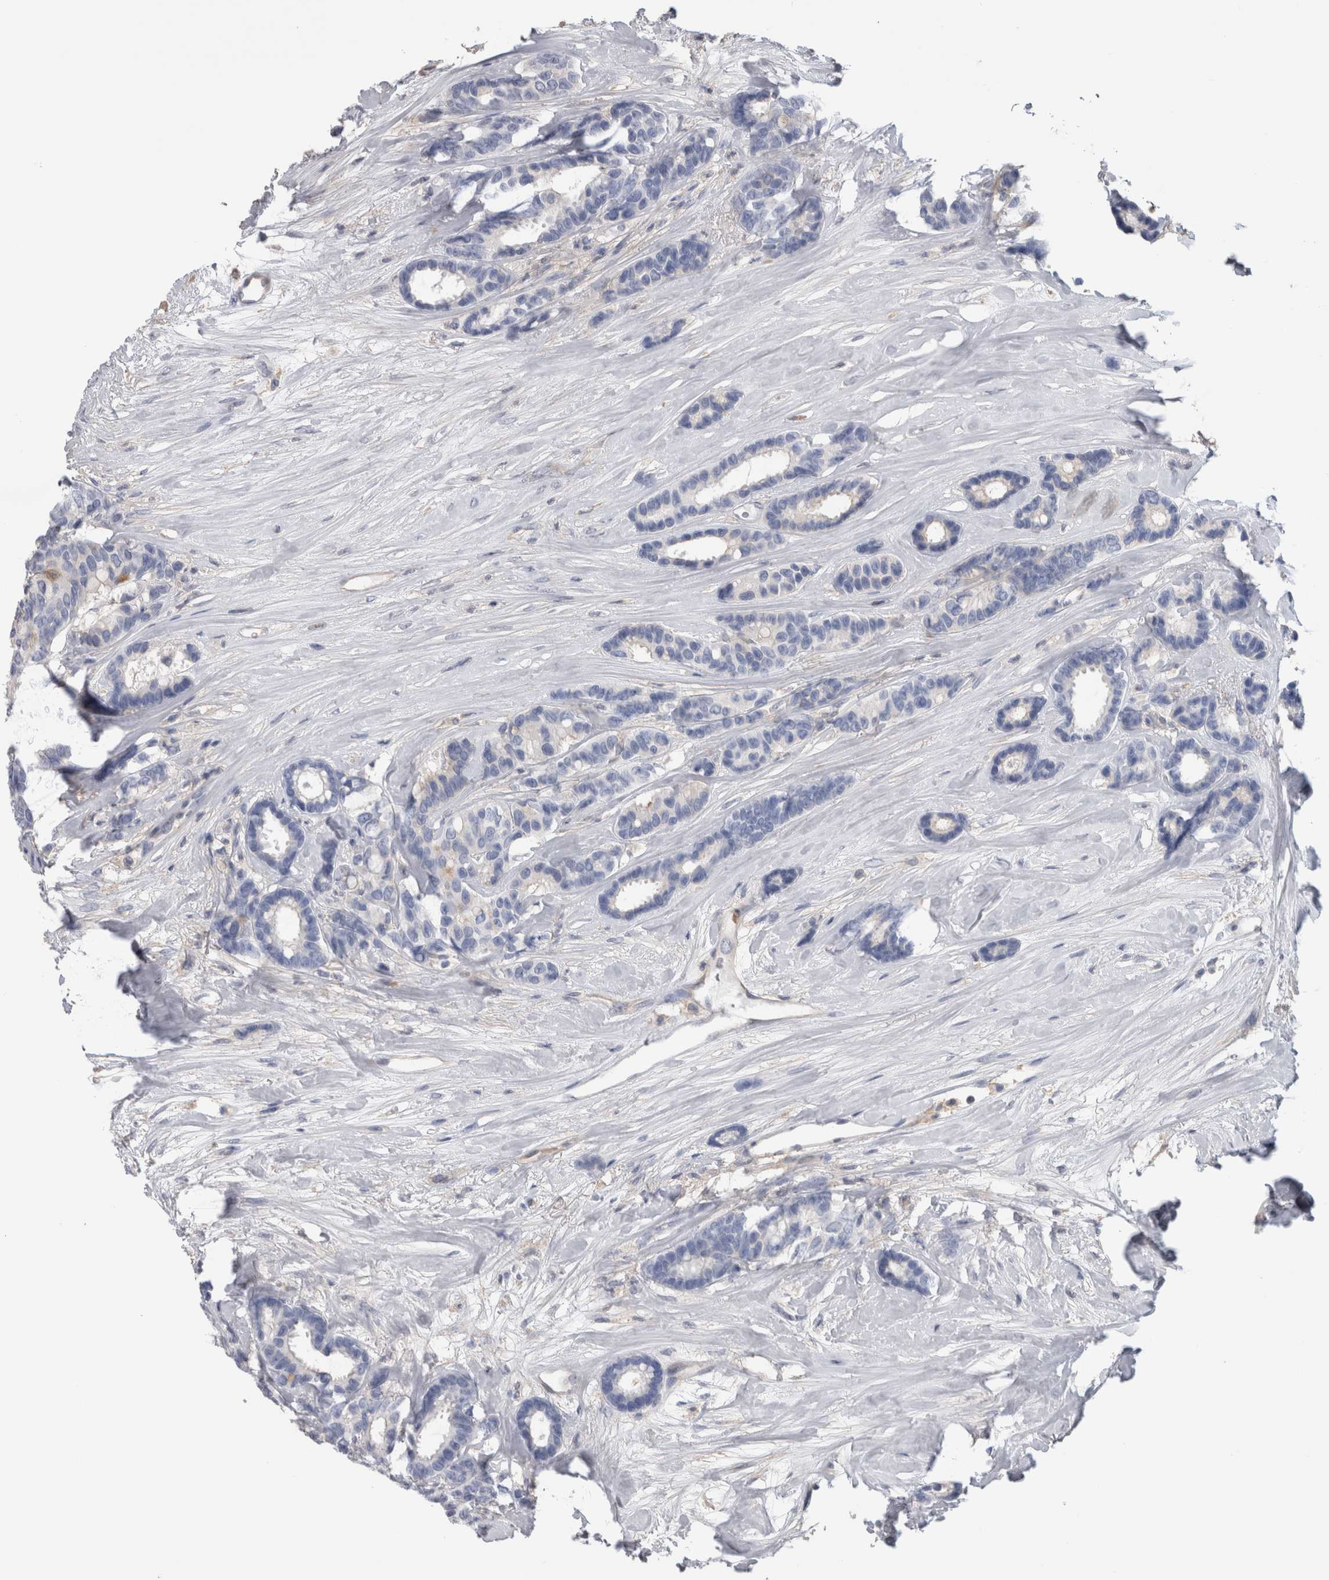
{"staining": {"intensity": "negative", "quantity": "none", "location": "none"}, "tissue": "breast cancer", "cell_type": "Tumor cells", "image_type": "cancer", "snomed": [{"axis": "morphology", "description": "Duct carcinoma"}, {"axis": "topography", "description": "Breast"}], "caption": "Immunohistochemistry (IHC) histopathology image of human breast cancer (infiltrating ductal carcinoma) stained for a protein (brown), which demonstrates no expression in tumor cells. Nuclei are stained in blue.", "gene": "SCRN1", "patient": {"sex": "female", "age": 87}}